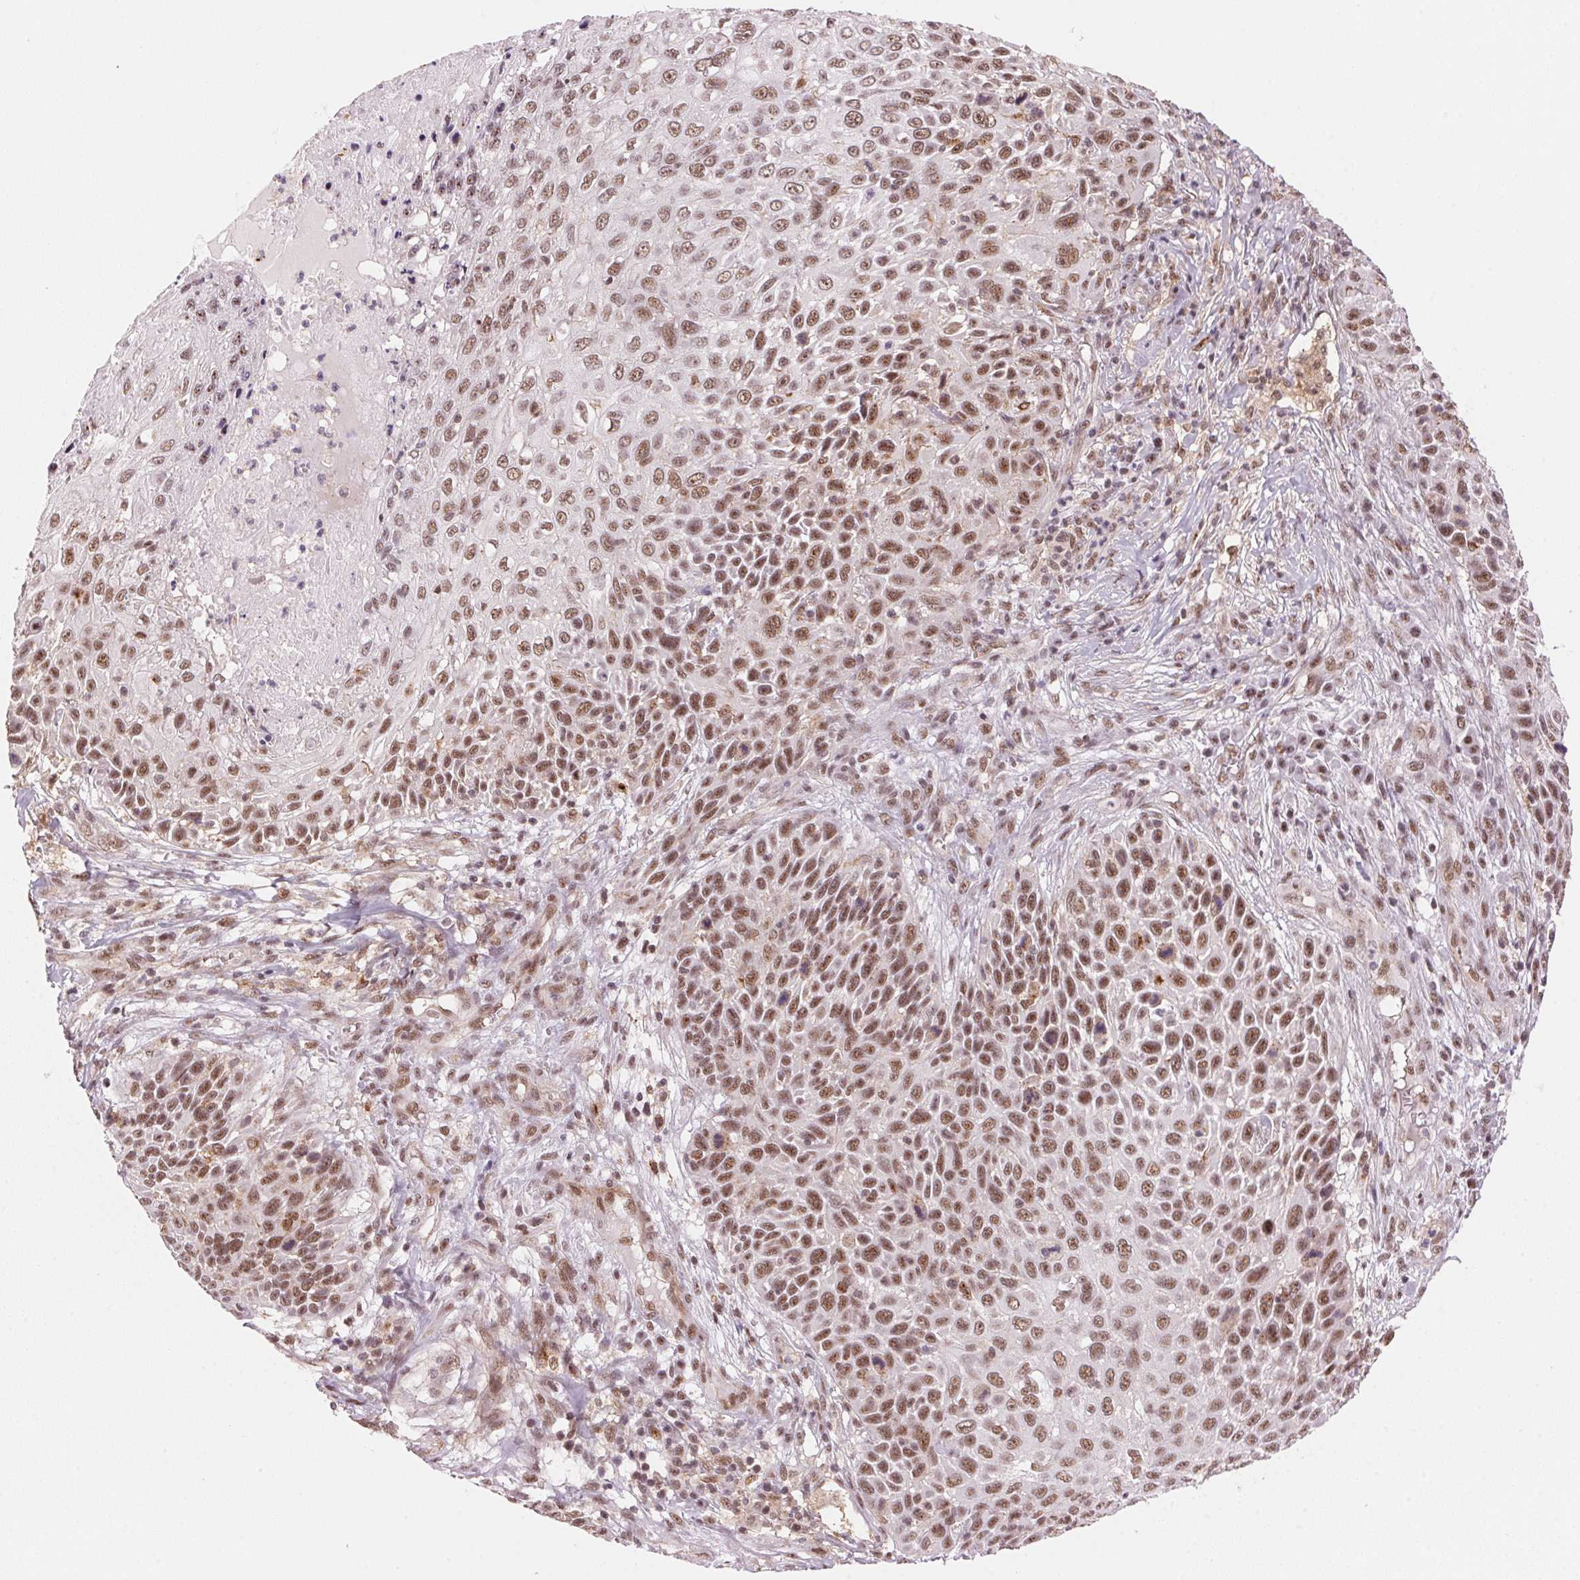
{"staining": {"intensity": "moderate", "quantity": ">75%", "location": "nuclear"}, "tissue": "skin cancer", "cell_type": "Tumor cells", "image_type": "cancer", "snomed": [{"axis": "morphology", "description": "Squamous cell carcinoma, NOS"}, {"axis": "topography", "description": "Skin"}], "caption": "Approximately >75% of tumor cells in skin cancer (squamous cell carcinoma) demonstrate moderate nuclear protein expression as visualized by brown immunohistochemical staining.", "gene": "HNRNPDL", "patient": {"sex": "male", "age": 92}}